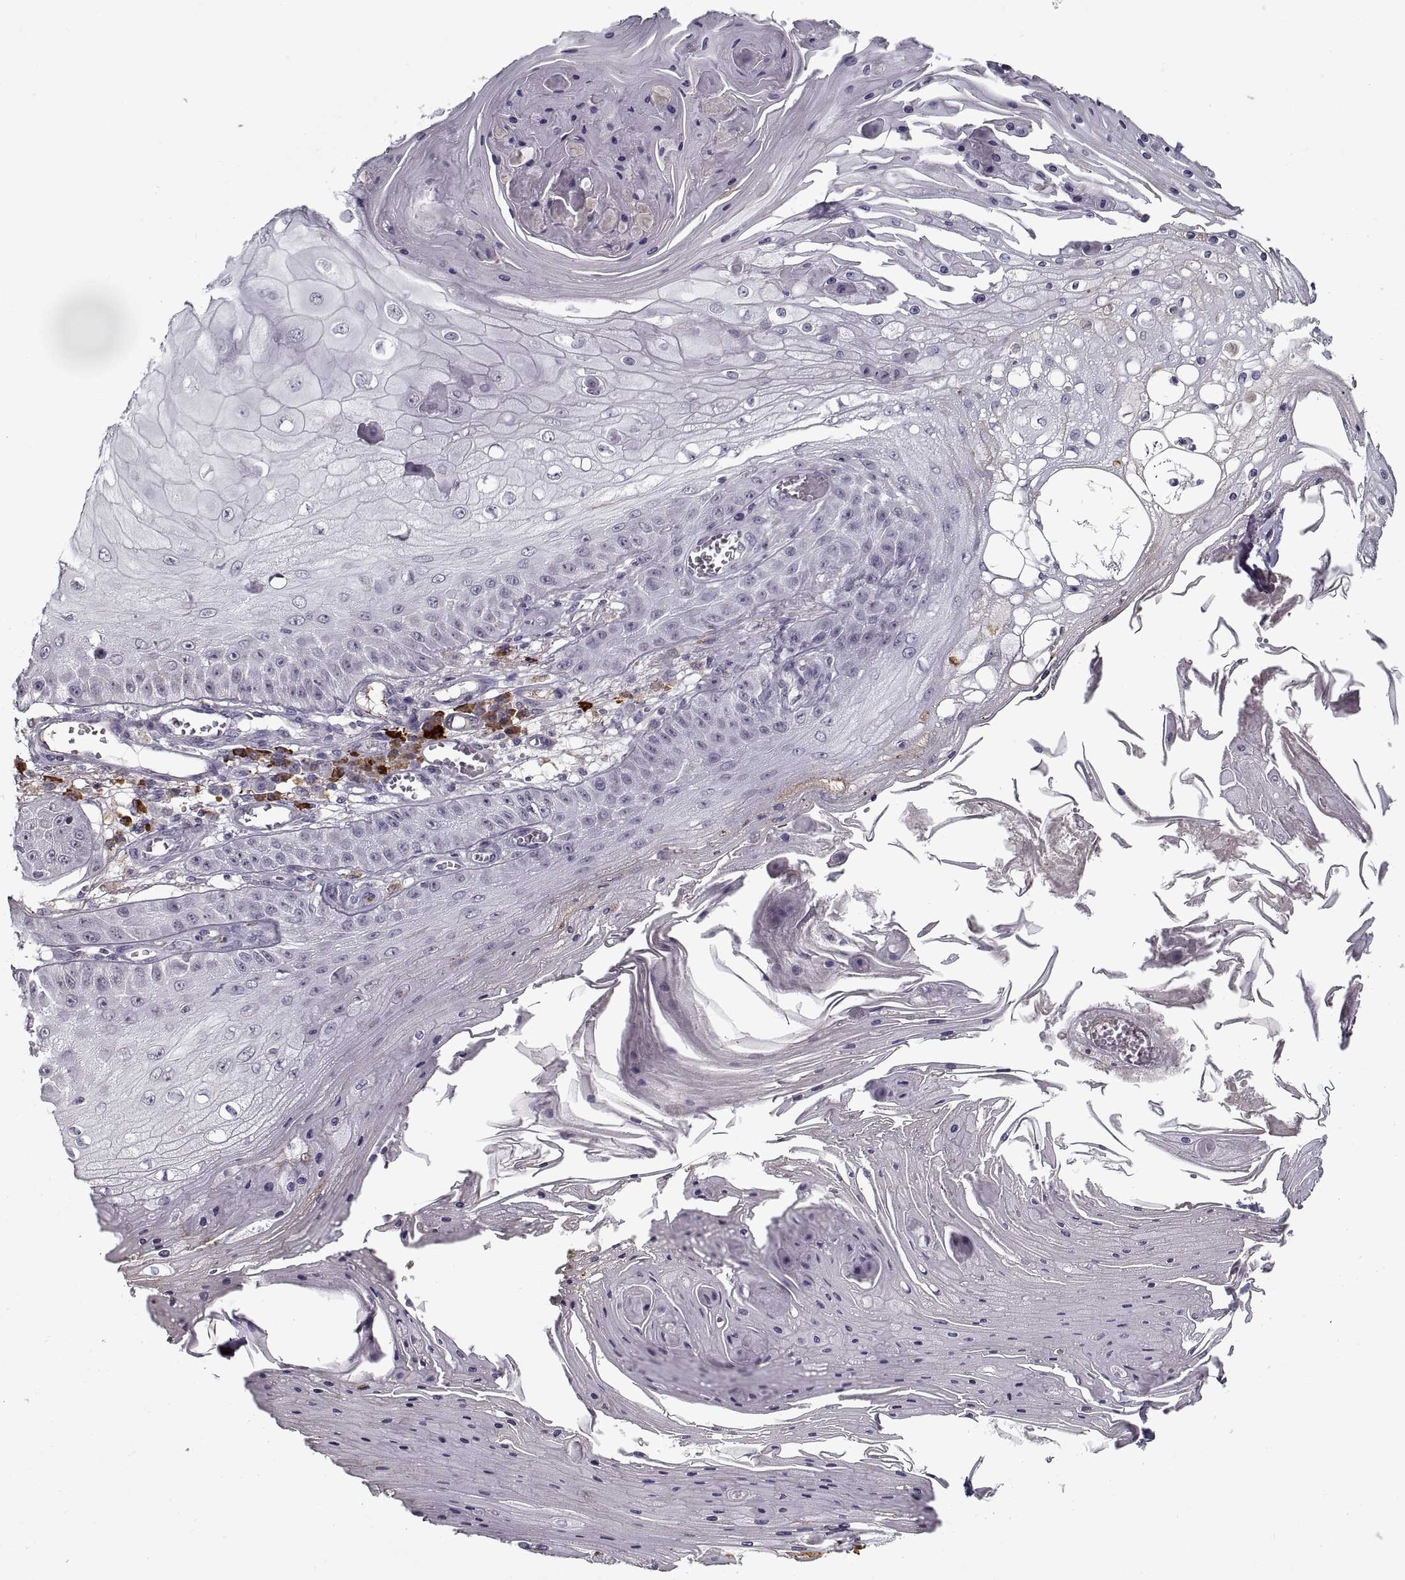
{"staining": {"intensity": "negative", "quantity": "none", "location": "none"}, "tissue": "skin cancer", "cell_type": "Tumor cells", "image_type": "cancer", "snomed": [{"axis": "morphology", "description": "Squamous cell carcinoma, NOS"}, {"axis": "topography", "description": "Skin"}], "caption": "This image is of skin squamous cell carcinoma stained with immunohistochemistry (IHC) to label a protein in brown with the nuclei are counter-stained blue. There is no positivity in tumor cells.", "gene": "GAD2", "patient": {"sex": "male", "age": 70}}